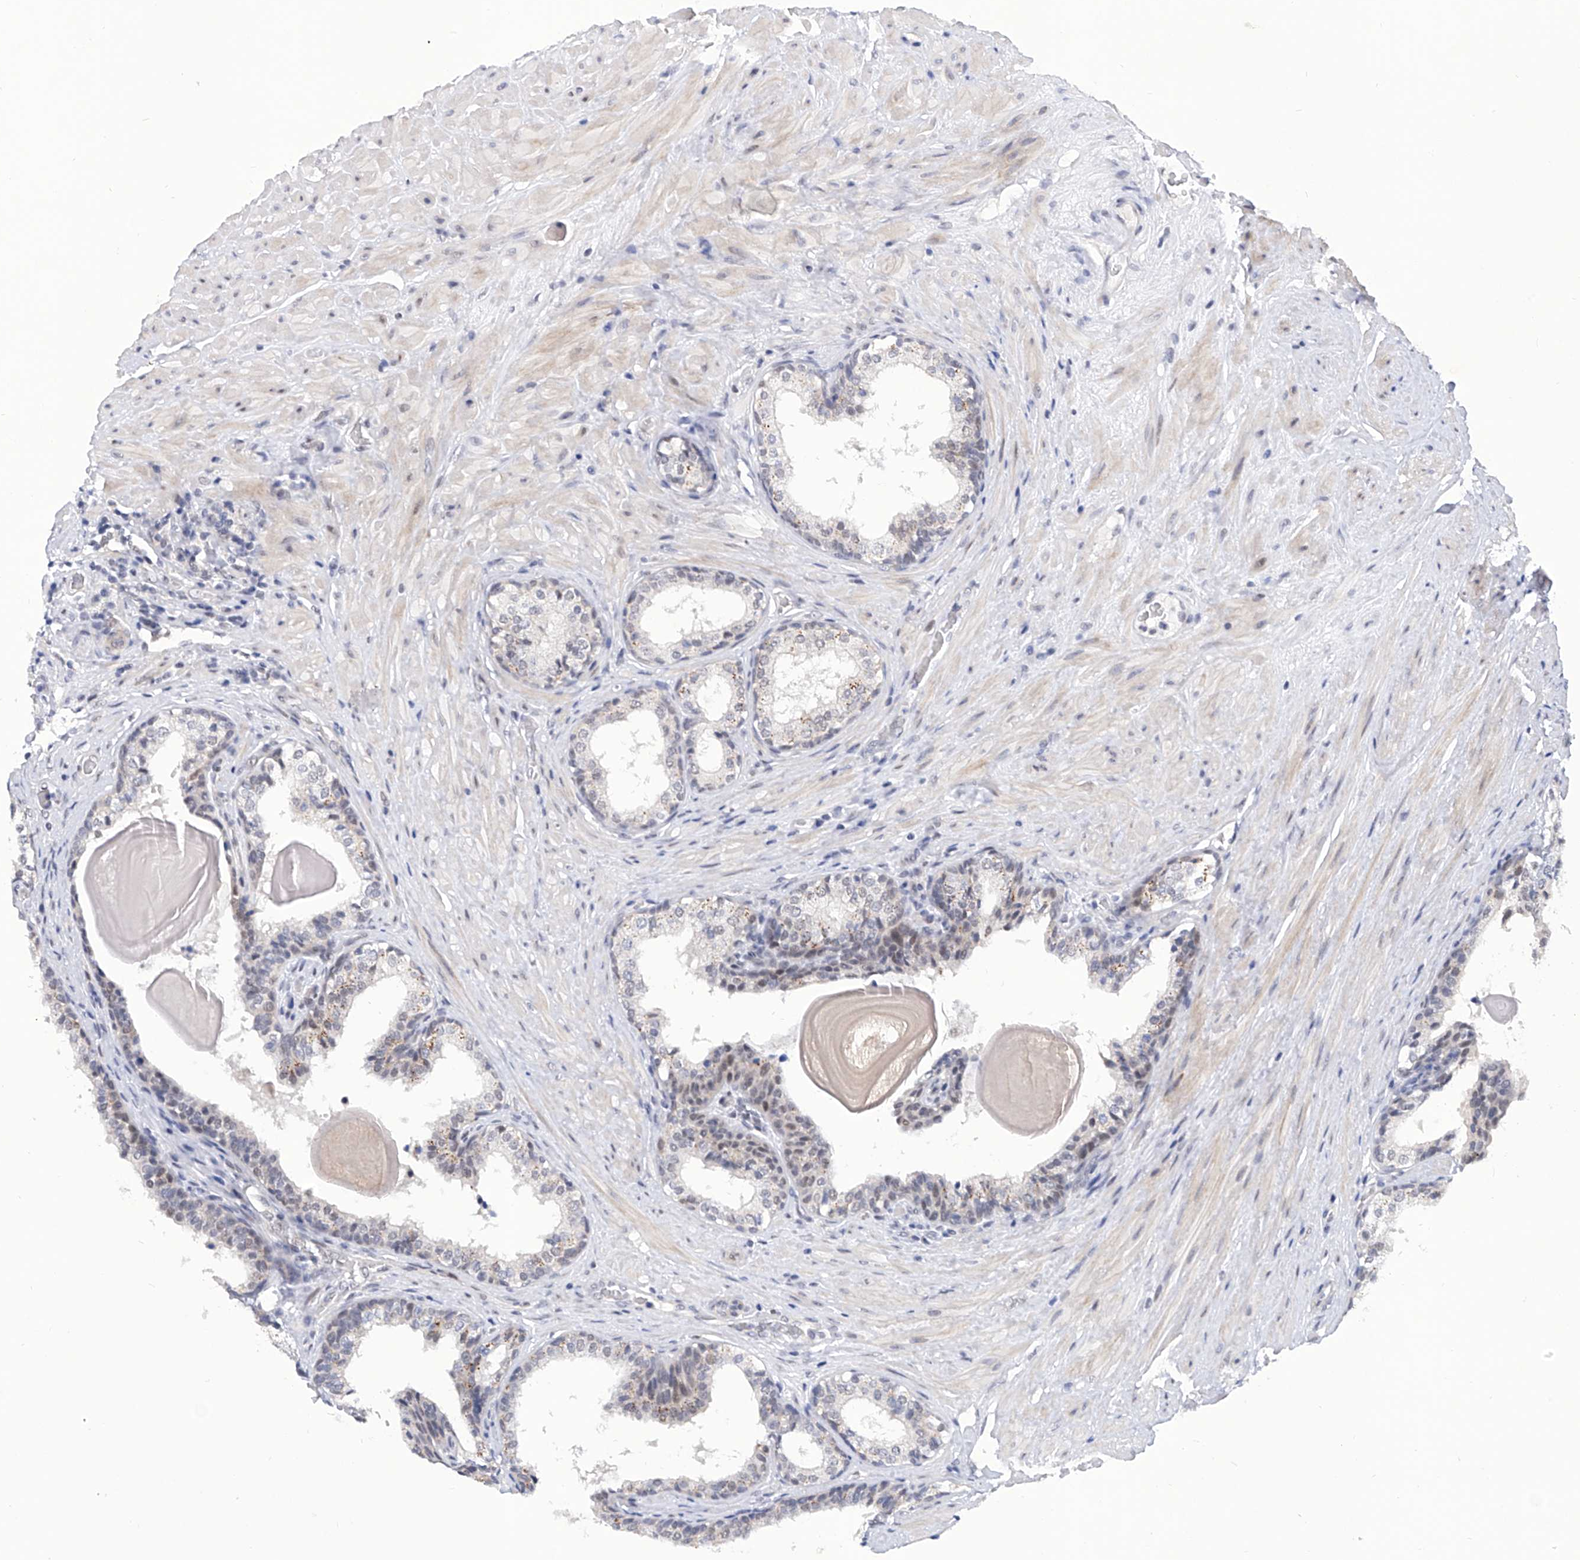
{"staining": {"intensity": "negative", "quantity": "none", "location": "none"}, "tissue": "prostate cancer", "cell_type": "Tumor cells", "image_type": "cancer", "snomed": [{"axis": "morphology", "description": "Adenocarcinoma, High grade"}, {"axis": "topography", "description": "Prostate"}], "caption": "Tumor cells show no significant protein positivity in adenocarcinoma (high-grade) (prostate).", "gene": "RAD54L", "patient": {"sex": "male", "age": 56}}